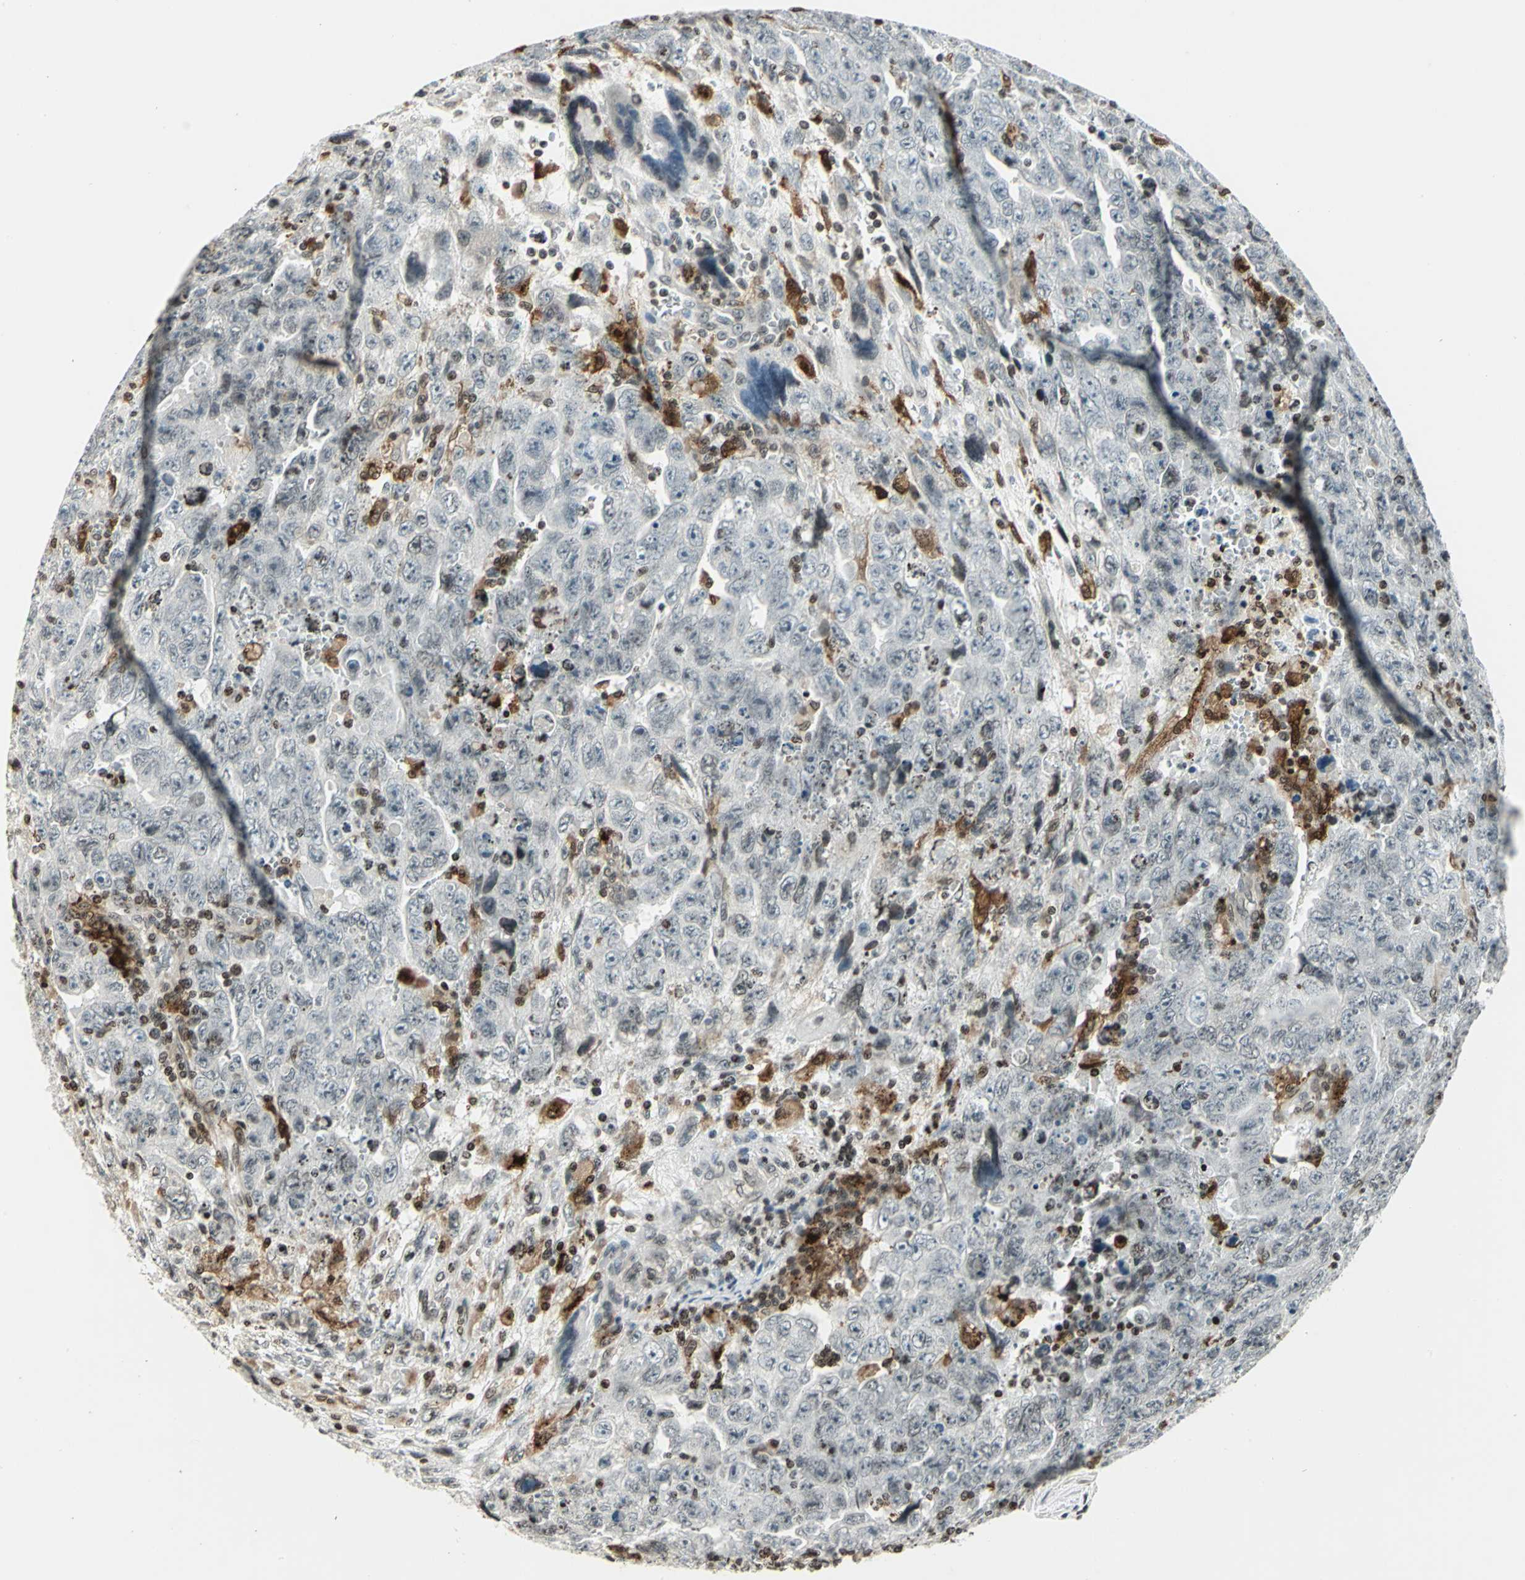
{"staining": {"intensity": "moderate", "quantity": "<25%", "location": "cytoplasmic/membranous,nuclear"}, "tissue": "testis cancer", "cell_type": "Tumor cells", "image_type": "cancer", "snomed": [{"axis": "morphology", "description": "Carcinoma, Embryonal, NOS"}, {"axis": "topography", "description": "Testis"}], "caption": "An immunohistochemistry histopathology image of tumor tissue is shown. Protein staining in brown labels moderate cytoplasmic/membranous and nuclear positivity in testis cancer (embryonal carcinoma) within tumor cells.", "gene": "LGALS3", "patient": {"sex": "male", "age": 28}}